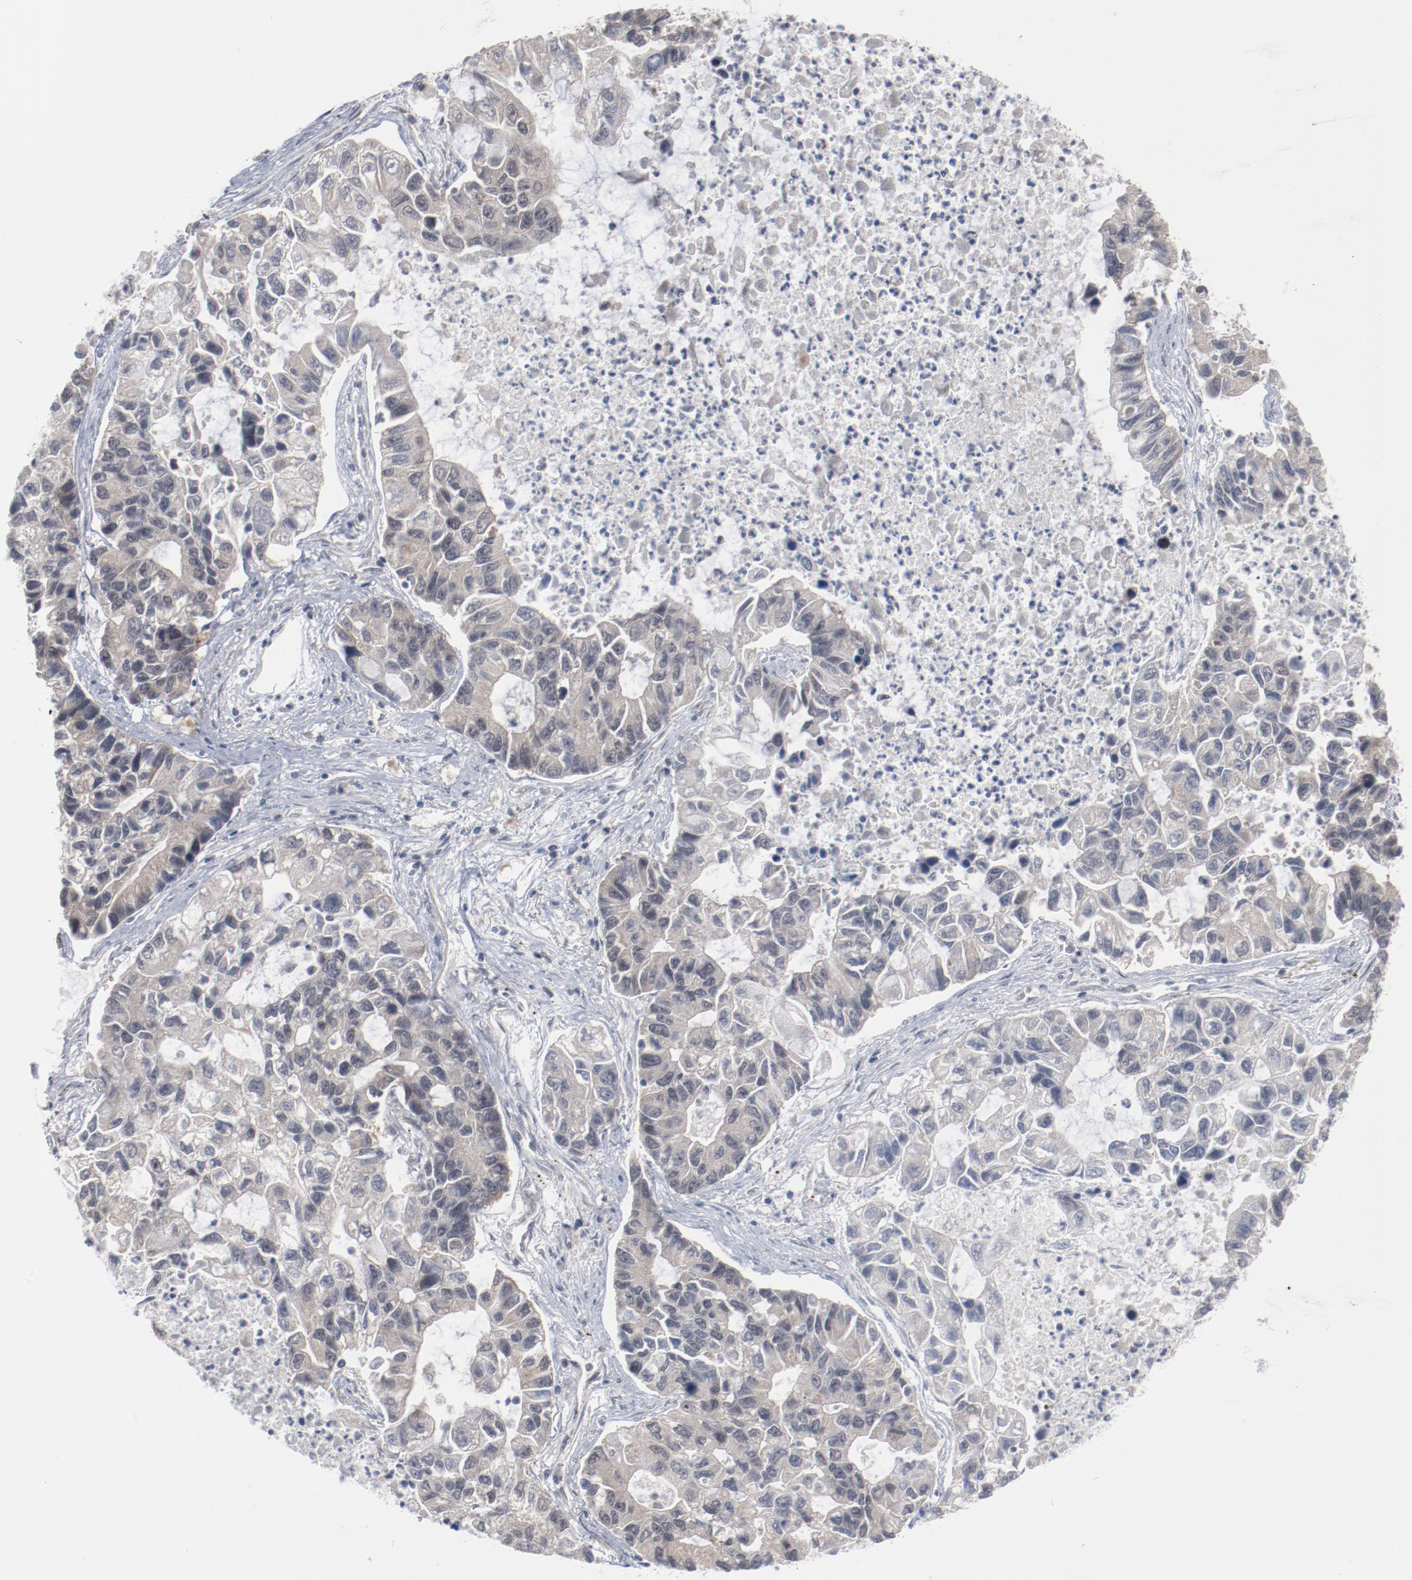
{"staining": {"intensity": "weak", "quantity": ">75%", "location": "cytoplasmic/membranous"}, "tissue": "lung cancer", "cell_type": "Tumor cells", "image_type": "cancer", "snomed": [{"axis": "morphology", "description": "Adenocarcinoma, NOS"}, {"axis": "topography", "description": "Lung"}], "caption": "IHC image of neoplastic tissue: human lung cancer stained using IHC shows low levels of weak protein expression localized specifically in the cytoplasmic/membranous of tumor cells, appearing as a cytoplasmic/membranous brown color.", "gene": "BUB3", "patient": {"sex": "female", "age": 51}}